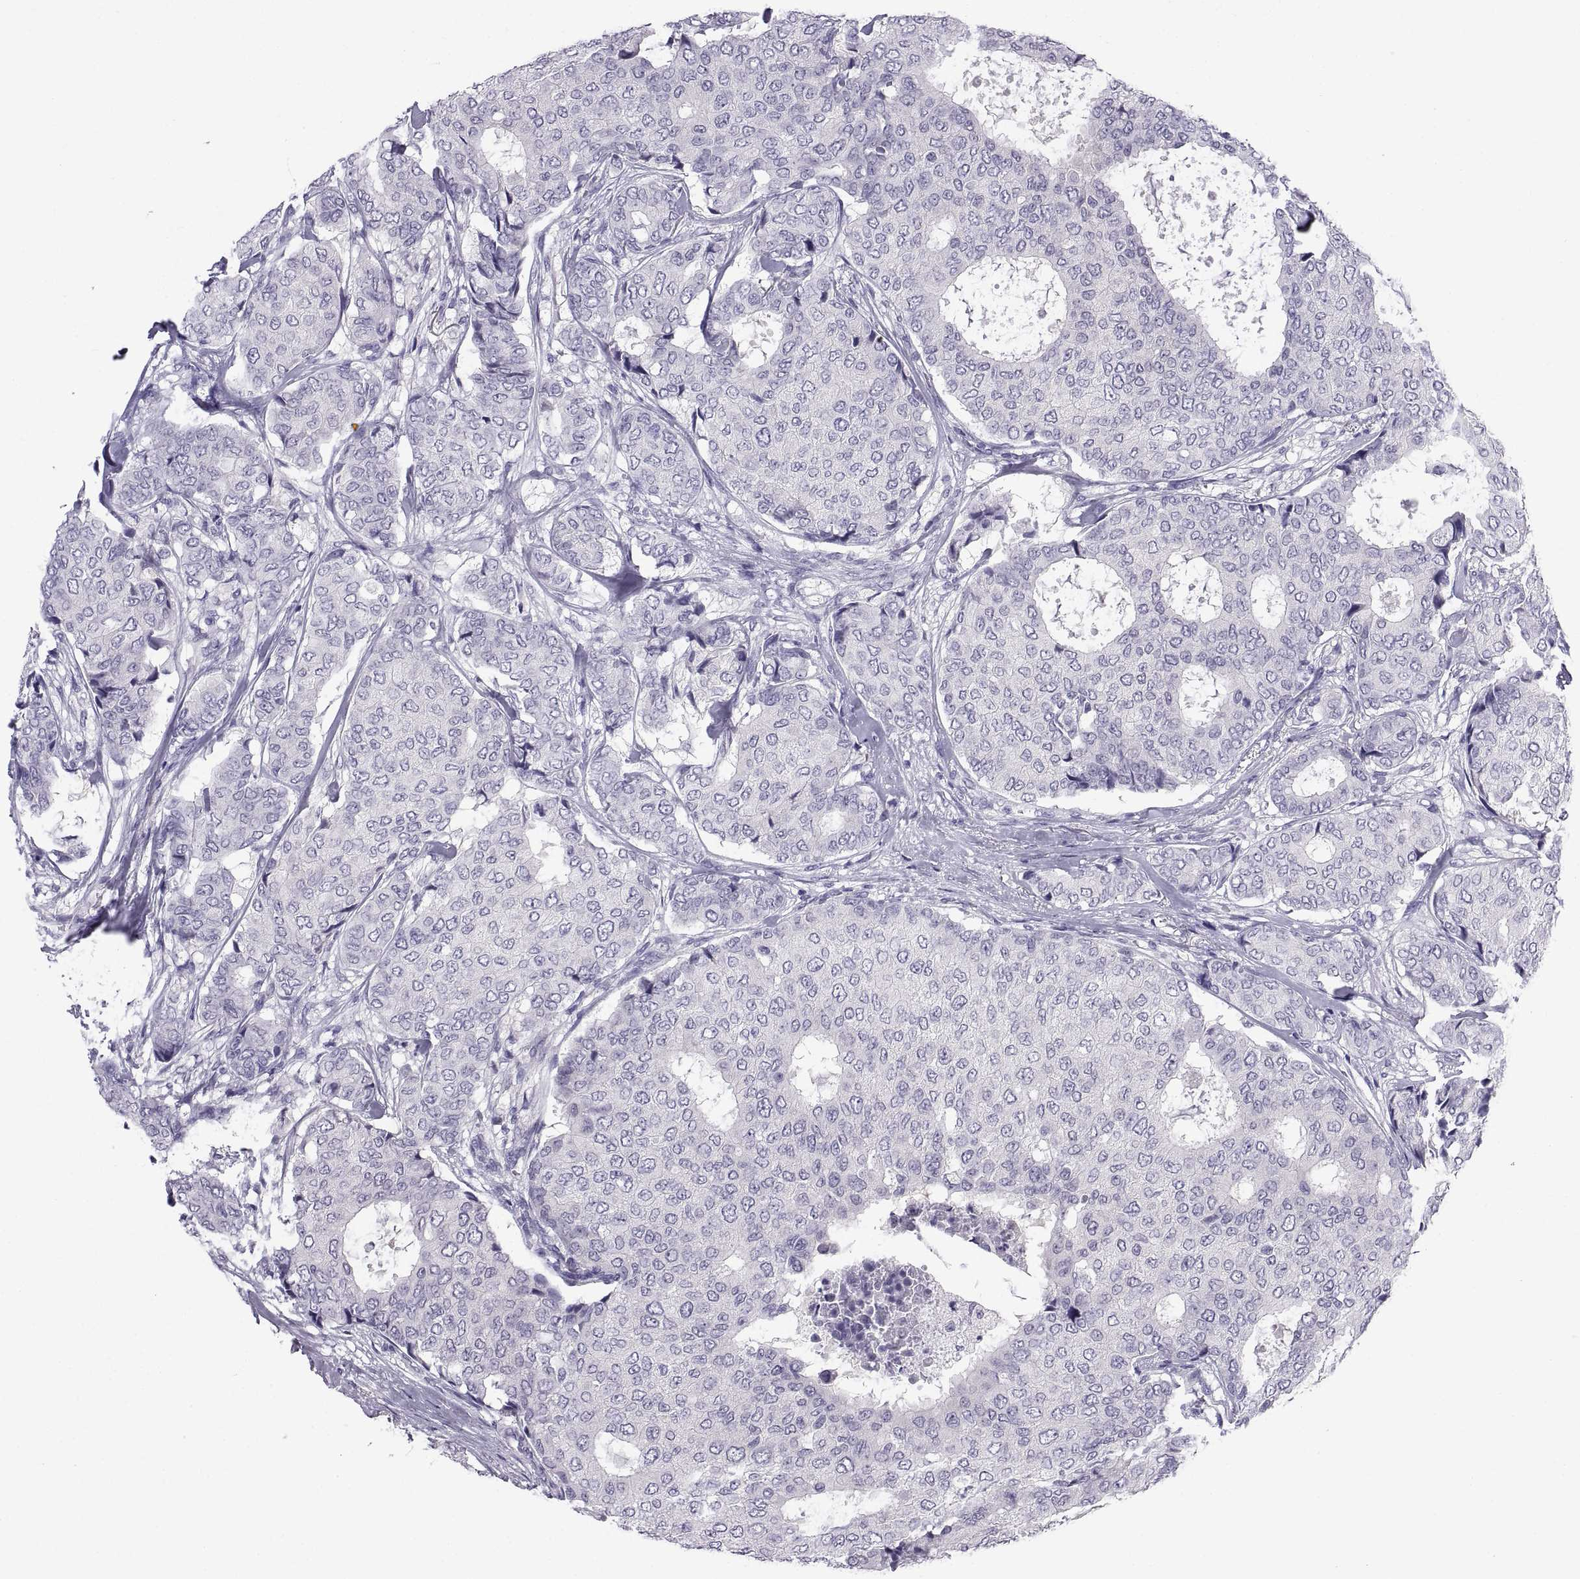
{"staining": {"intensity": "negative", "quantity": "none", "location": "none"}, "tissue": "breast cancer", "cell_type": "Tumor cells", "image_type": "cancer", "snomed": [{"axis": "morphology", "description": "Duct carcinoma"}, {"axis": "topography", "description": "Breast"}], "caption": "Tumor cells are negative for brown protein staining in intraductal carcinoma (breast).", "gene": "SPDYE1", "patient": {"sex": "female", "age": 75}}